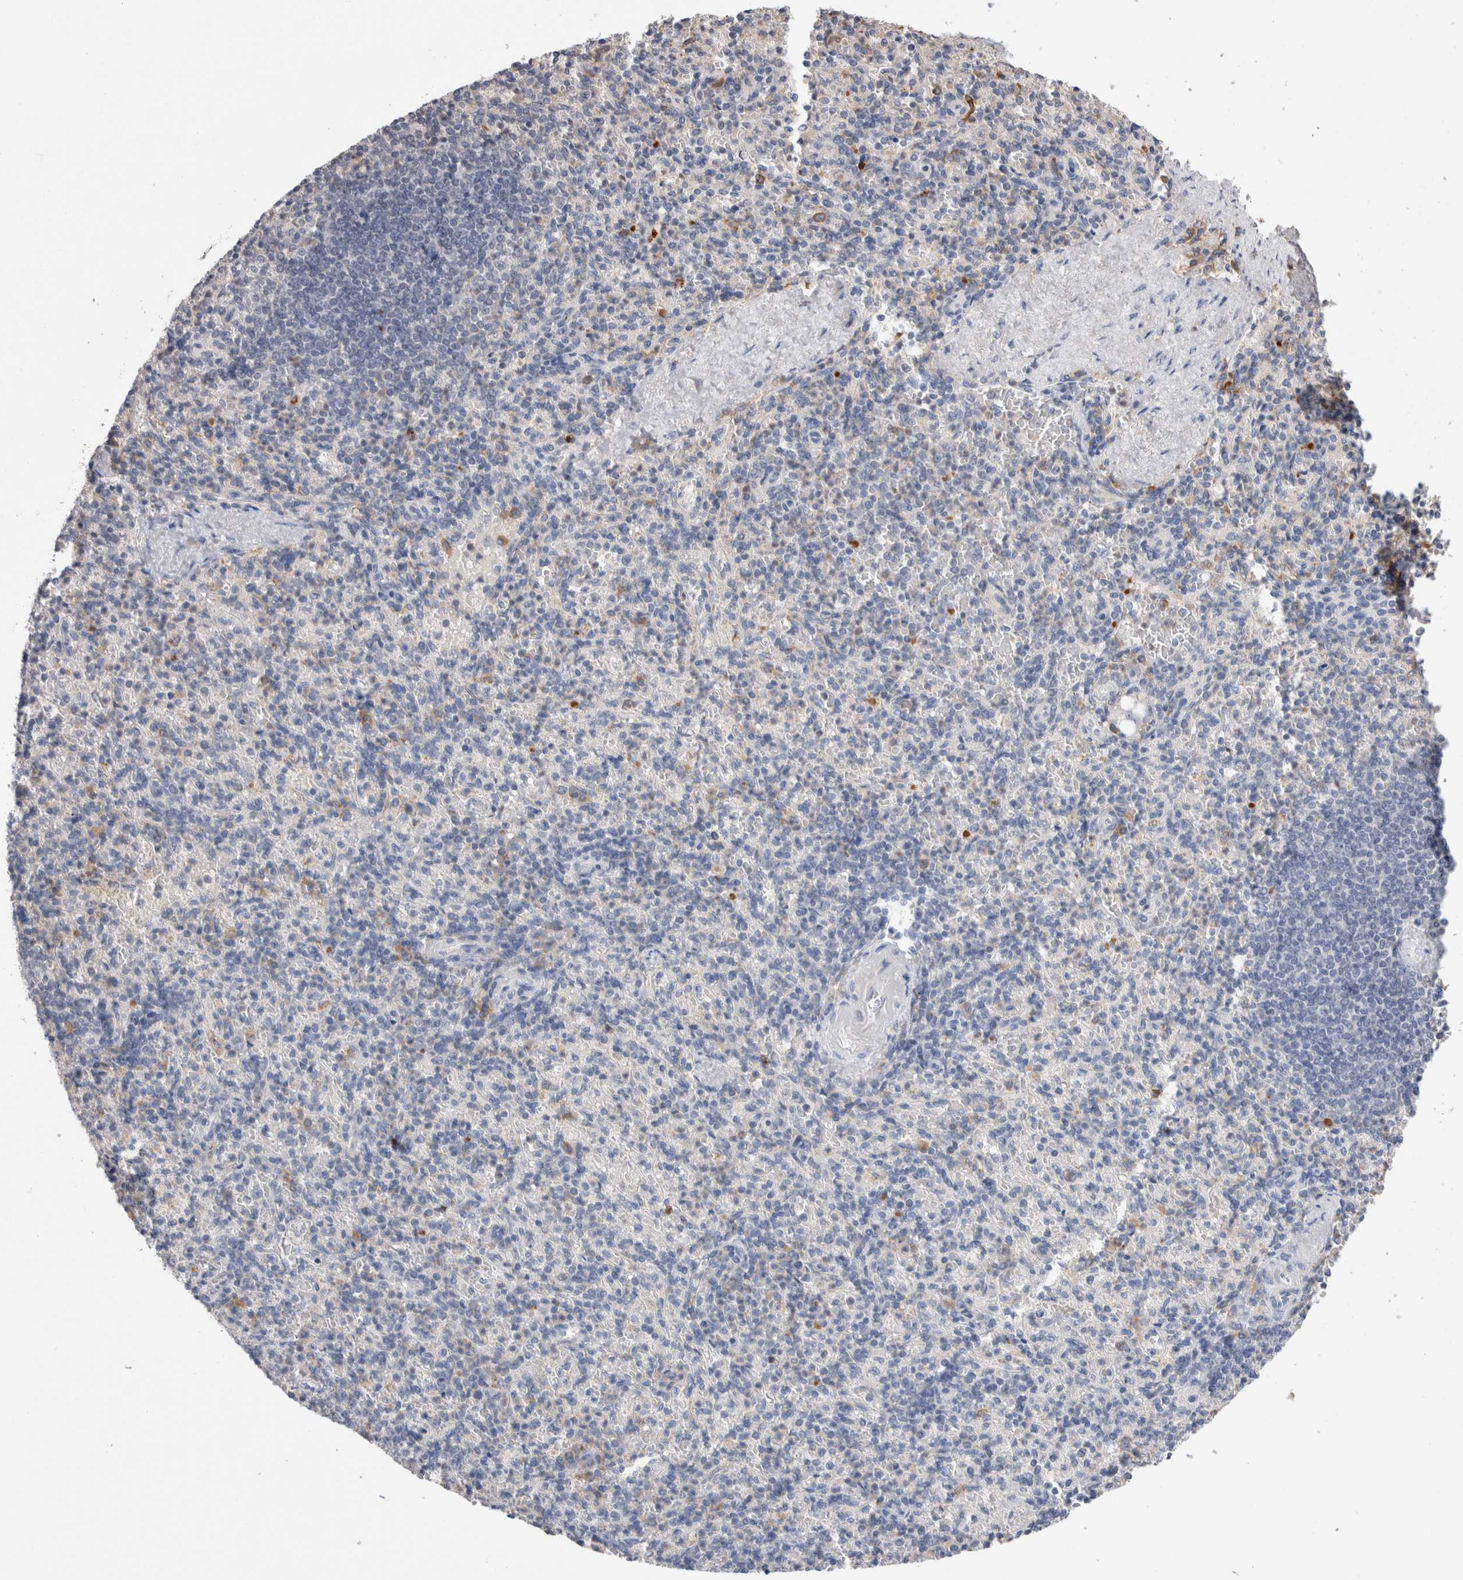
{"staining": {"intensity": "negative", "quantity": "none", "location": "none"}, "tissue": "spleen", "cell_type": "Cells in red pulp", "image_type": "normal", "snomed": [{"axis": "morphology", "description": "Normal tissue, NOS"}, {"axis": "topography", "description": "Spleen"}], "caption": "Immunohistochemistry of unremarkable spleen shows no positivity in cells in red pulp. The staining is performed using DAB brown chromogen with nuclei counter-stained in using hematoxylin.", "gene": "VSIG4", "patient": {"sex": "female", "age": 74}}